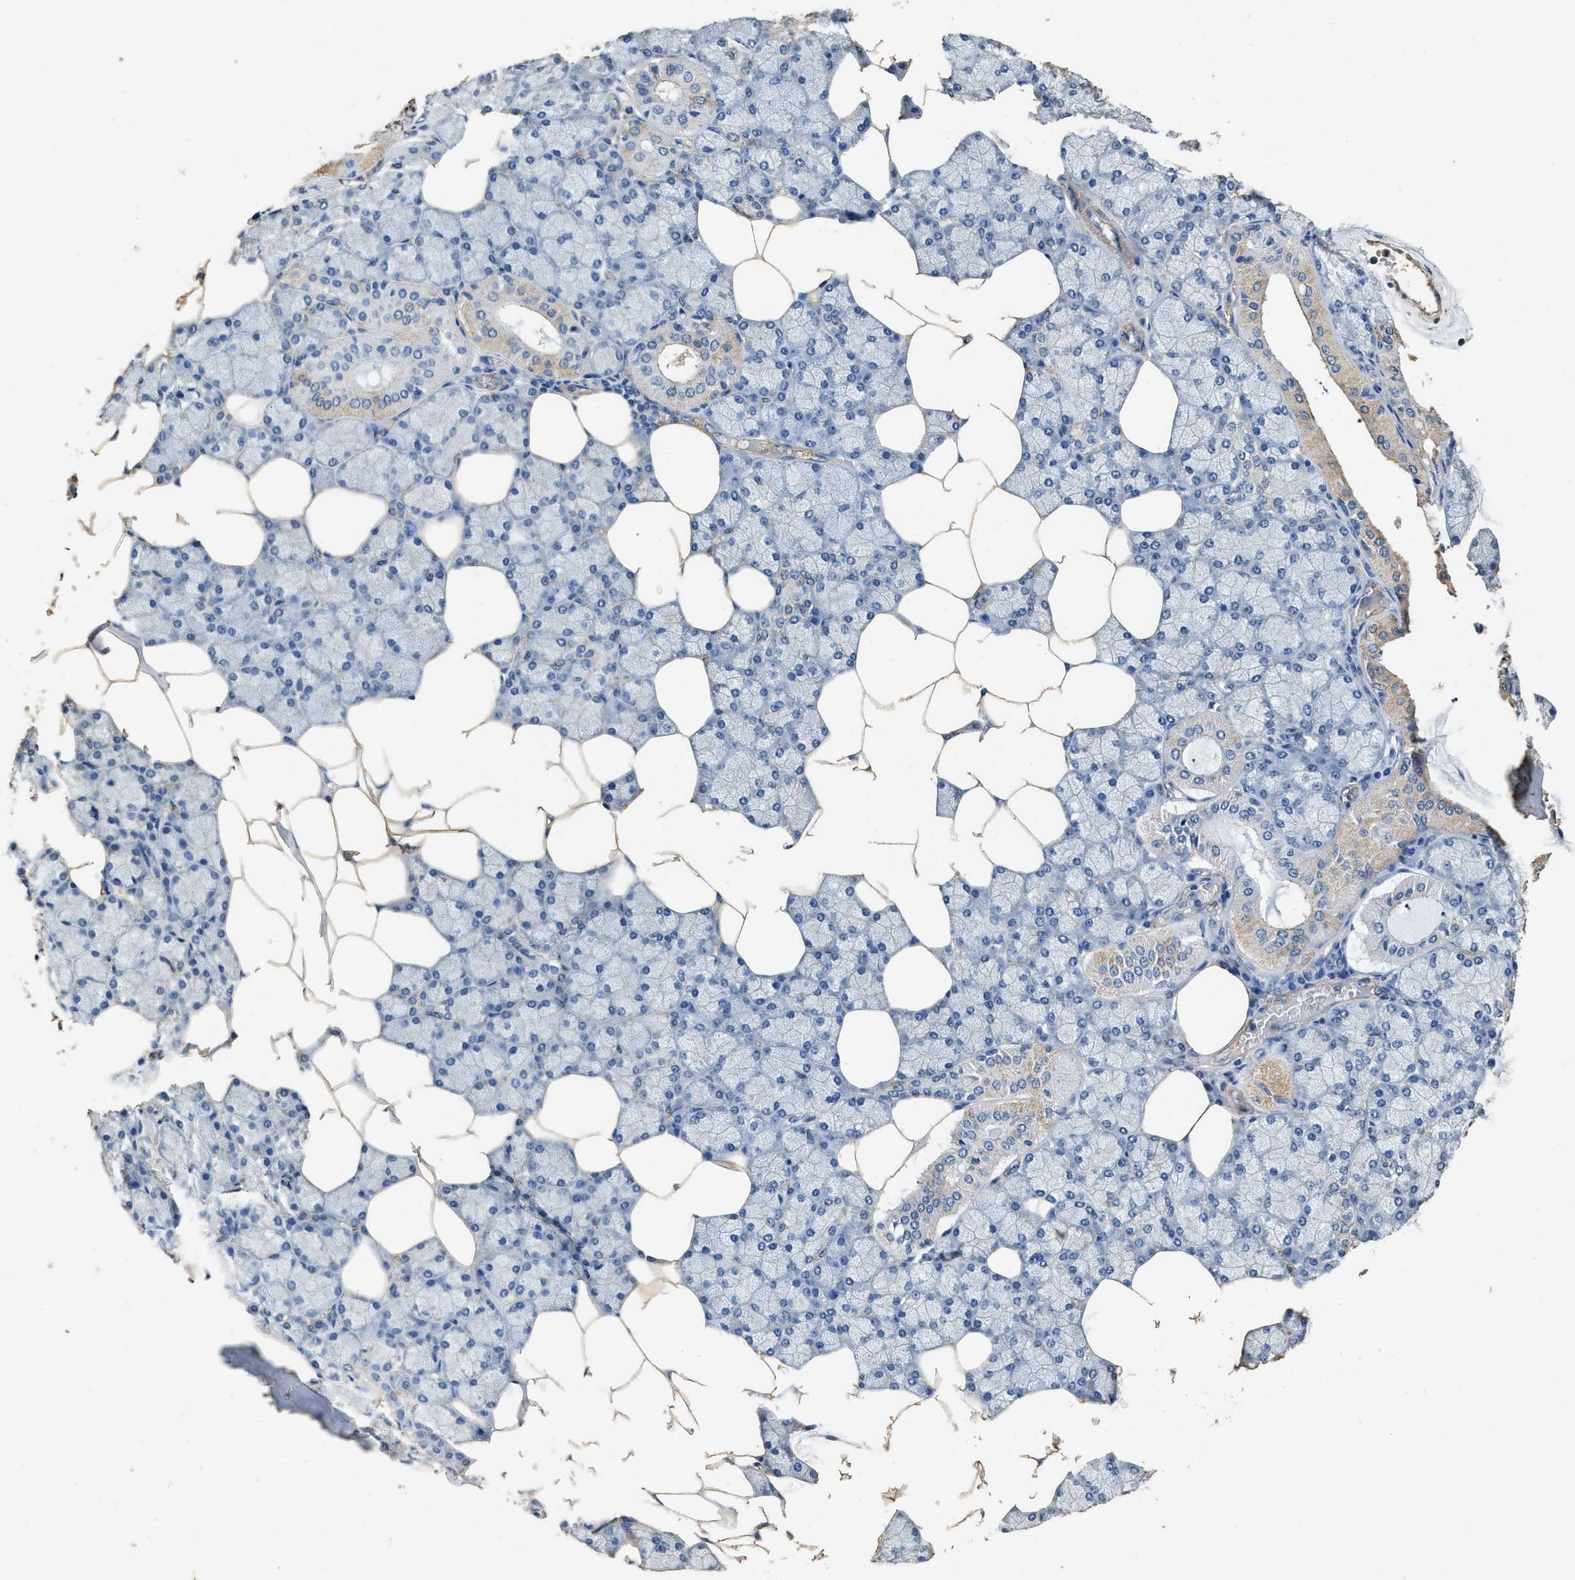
{"staining": {"intensity": "weak", "quantity": "<25%", "location": "cytoplasmic/membranous"}, "tissue": "salivary gland", "cell_type": "Glandular cells", "image_type": "normal", "snomed": [{"axis": "morphology", "description": "Normal tissue, NOS"}, {"axis": "topography", "description": "Salivary gland"}], "caption": "This is a micrograph of IHC staining of unremarkable salivary gland, which shows no staining in glandular cells.", "gene": "MIB1", "patient": {"sex": "male", "age": 62}}